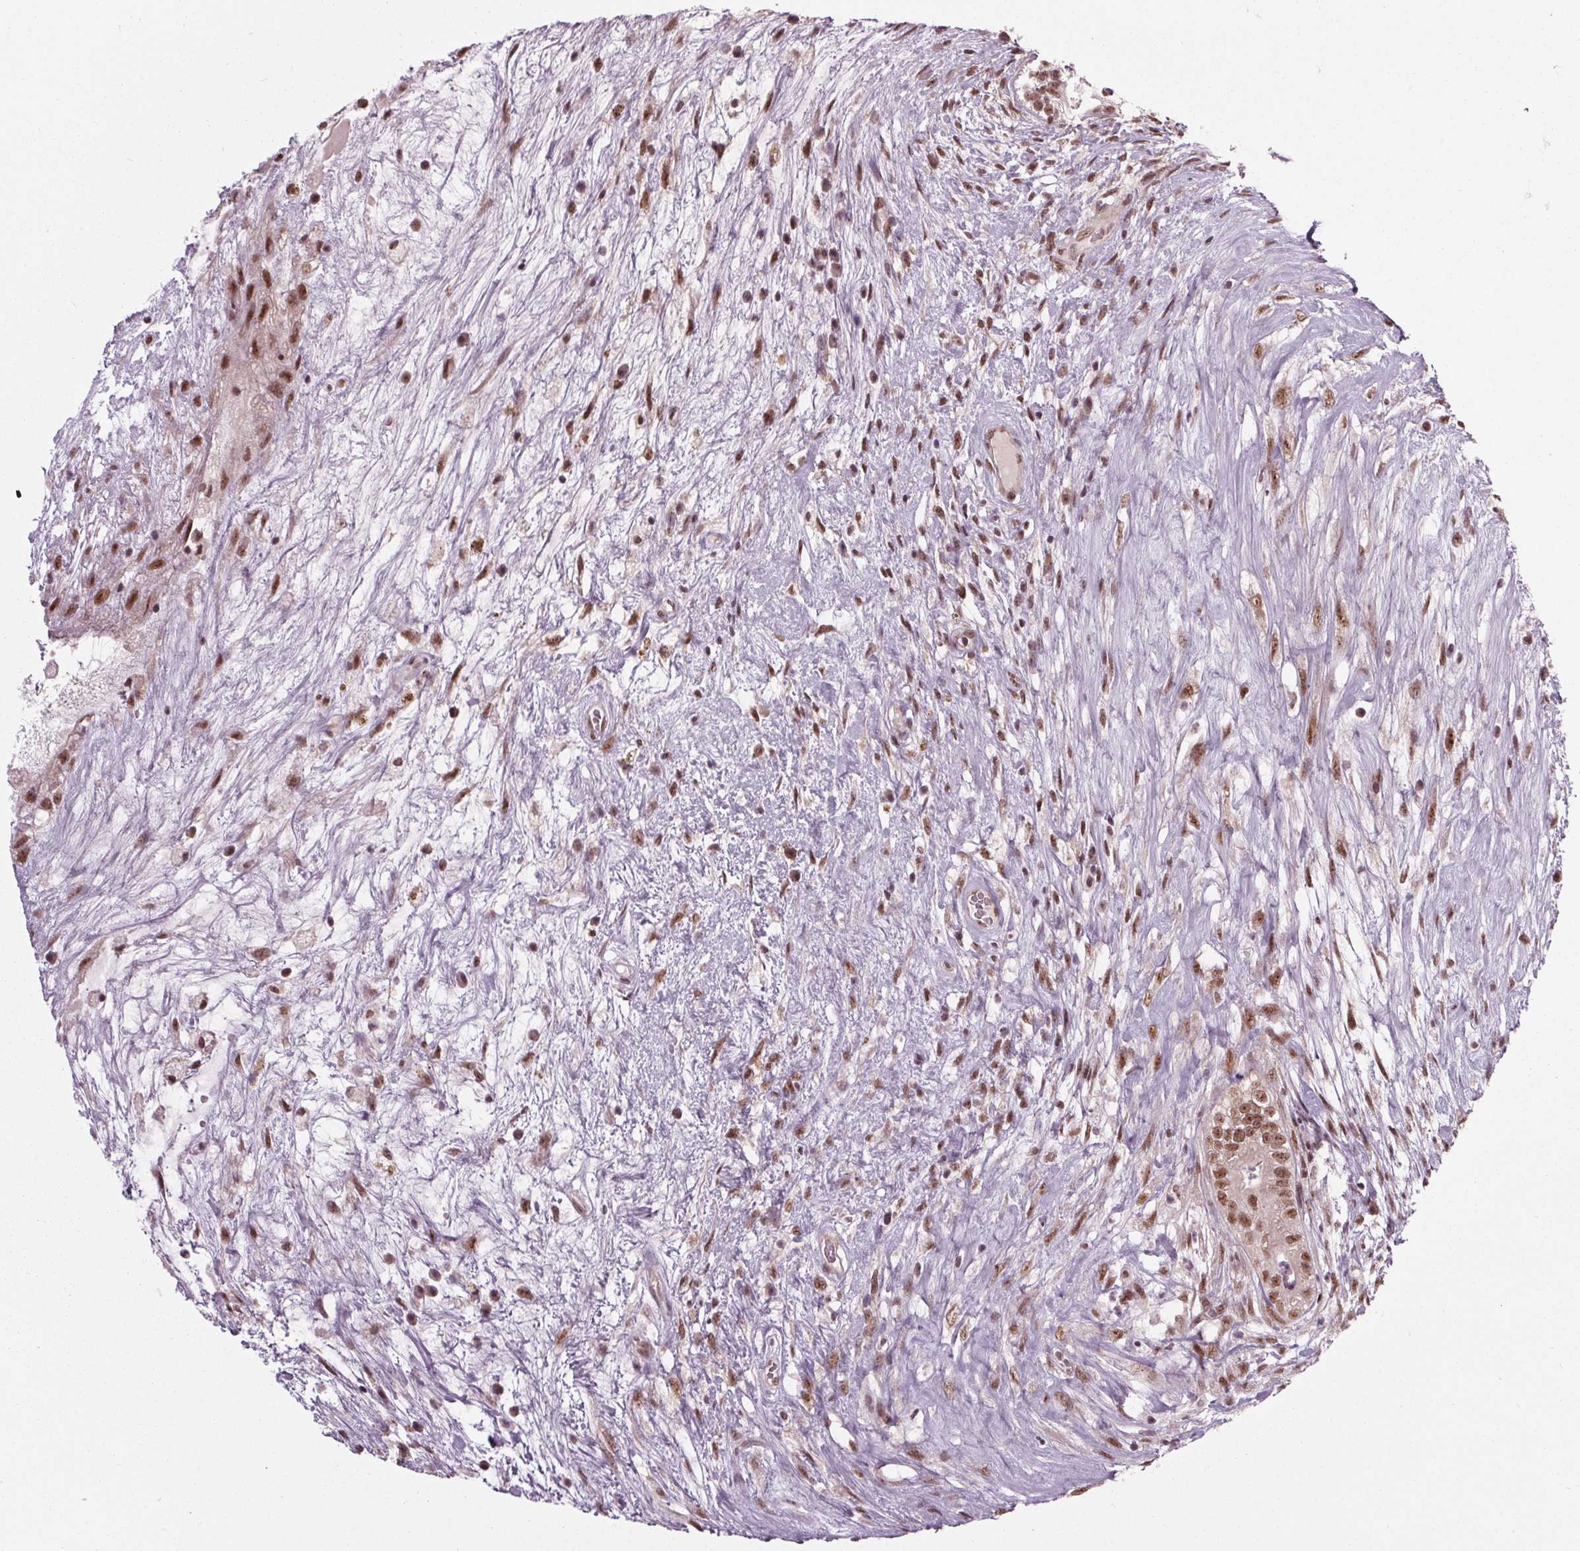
{"staining": {"intensity": "moderate", "quantity": ">75%", "location": "nuclear"}, "tissue": "testis cancer", "cell_type": "Tumor cells", "image_type": "cancer", "snomed": [{"axis": "morphology", "description": "Normal tissue, NOS"}, {"axis": "morphology", "description": "Carcinoma, Embryonal, NOS"}, {"axis": "topography", "description": "Testis"}], "caption": "Testis cancer (embryonal carcinoma) was stained to show a protein in brown. There is medium levels of moderate nuclear positivity in approximately >75% of tumor cells.", "gene": "DDX41", "patient": {"sex": "male", "age": 32}}